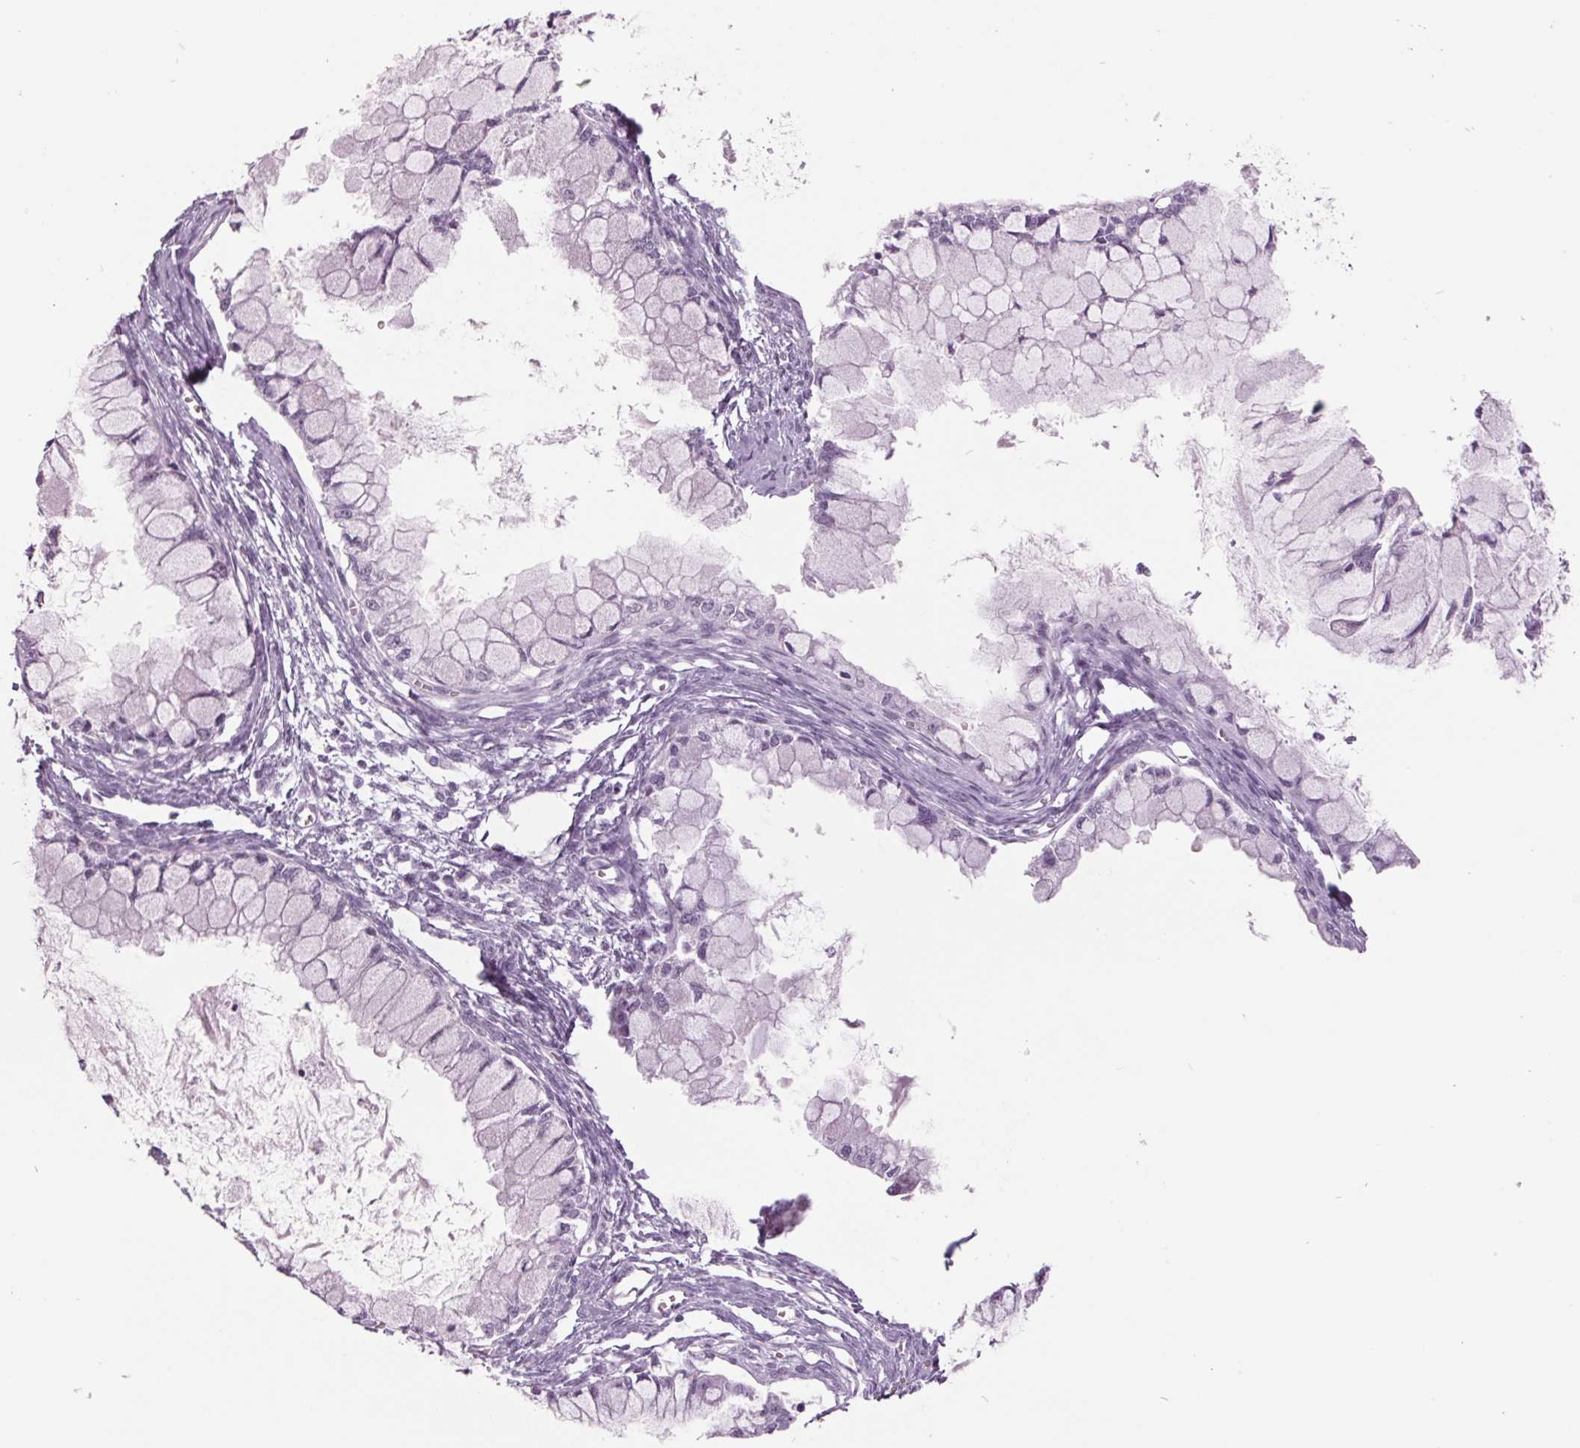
{"staining": {"intensity": "negative", "quantity": "none", "location": "none"}, "tissue": "ovarian cancer", "cell_type": "Tumor cells", "image_type": "cancer", "snomed": [{"axis": "morphology", "description": "Cystadenocarcinoma, mucinous, NOS"}, {"axis": "topography", "description": "Ovary"}], "caption": "Ovarian cancer was stained to show a protein in brown. There is no significant staining in tumor cells.", "gene": "ODAD2", "patient": {"sex": "female", "age": 34}}